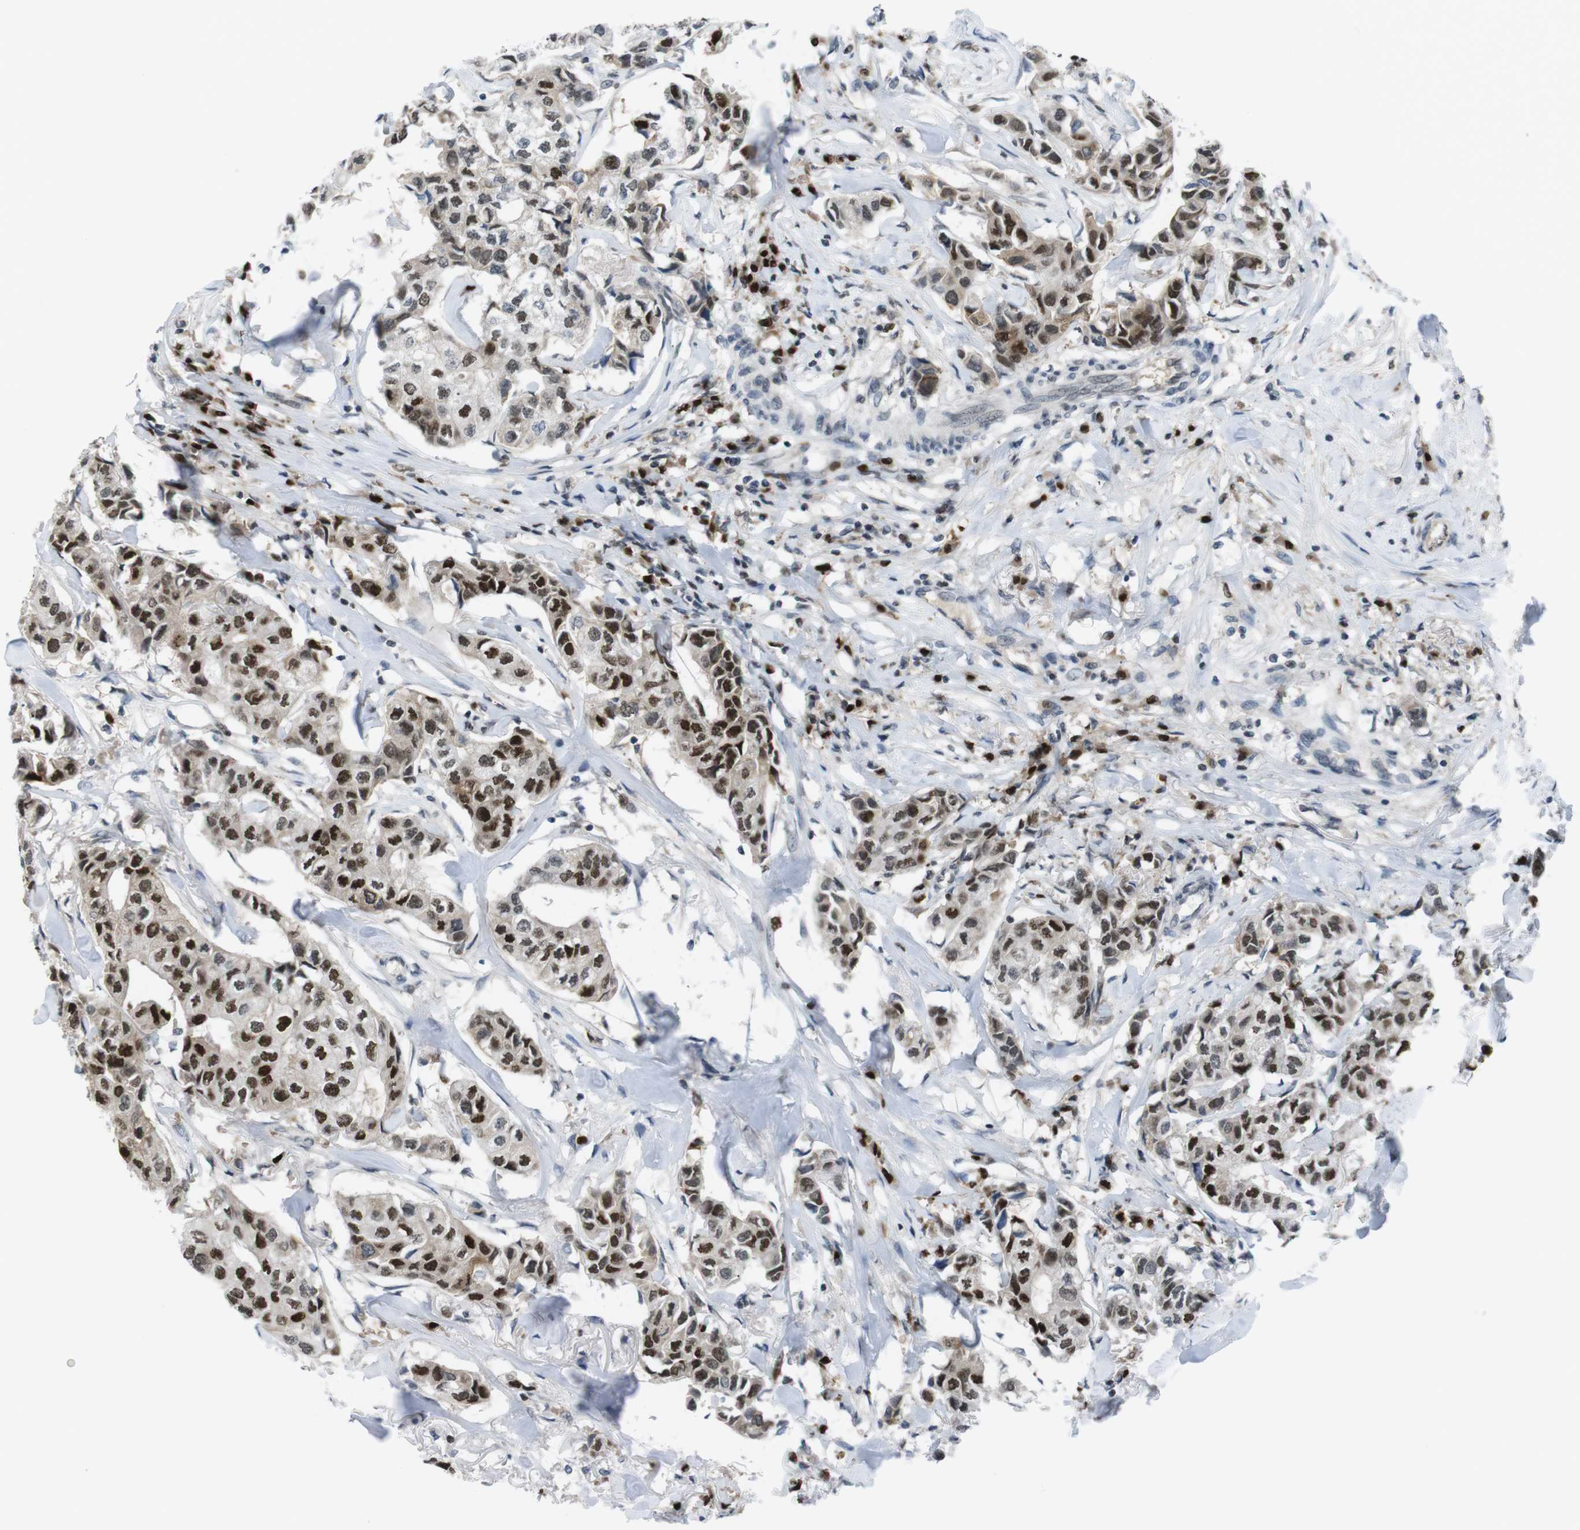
{"staining": {"intensity": "strong", "quantity": ">75%", "location": "nuclear"}, "tissue": "breast cancer", "cell_type": "Tumor cells", "image_type": "cancer", "snomed": [{"axis": "morphology", "description": "Duct carcinoma"}, {"axis": "topography", "description": "Breast"}], "caption": "About >75% of tumor cells in human breast cancer display strong nuclear protein expression as visualized by brown immunohistochemical staining.", "gene": "SUB1", "patient": {"sex": "female", "age": 80}}